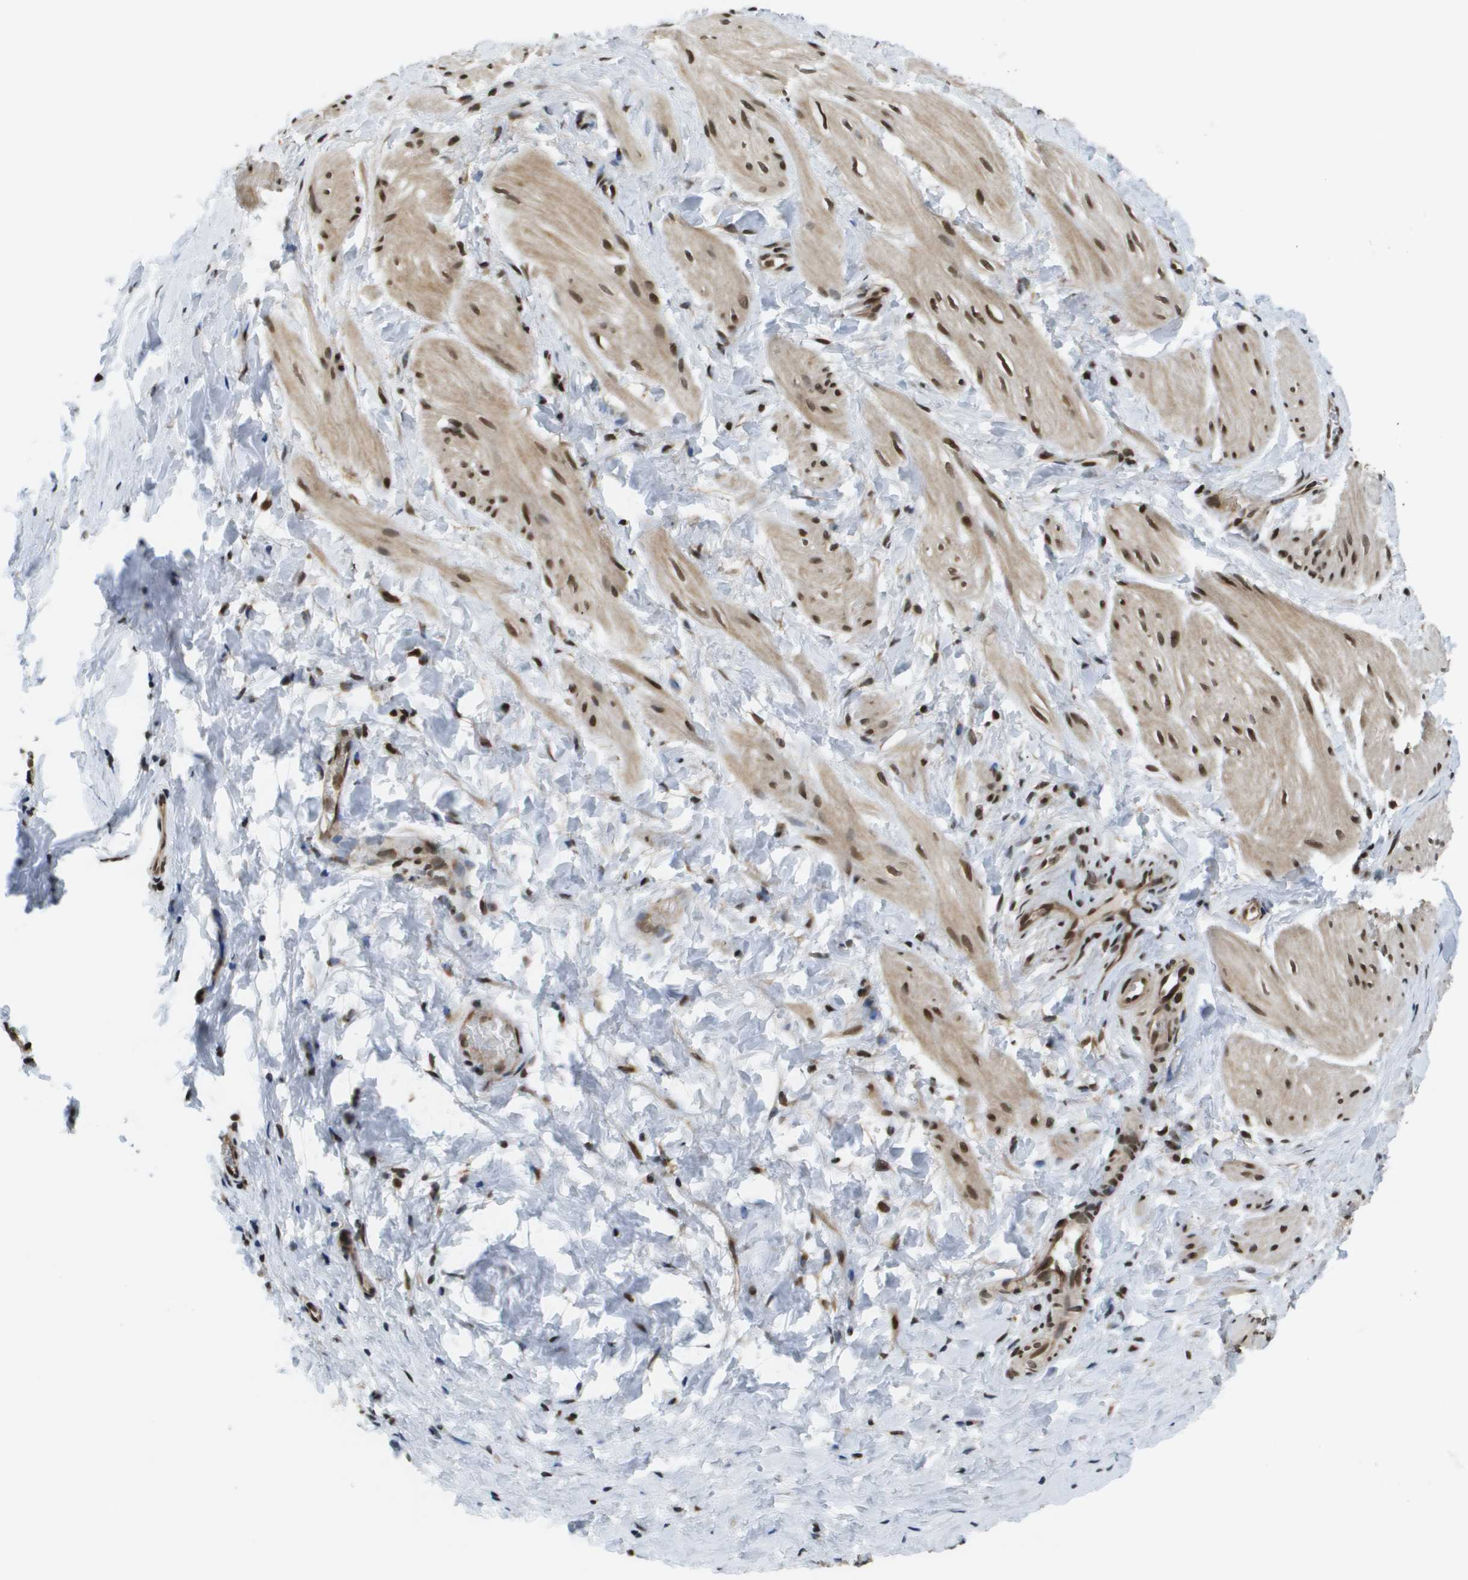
{"staining": {"intensity": "moderate", "quantity": ">75%", "location": "nuclear"}, "tissue": "smooth muscle", "cell_type": "Smooth muscle cells", "image_type": "normal", "snomed": [{"axis": "morphology", "description": "Normal tissue, NOS"}, {"axis": "topography", "description": "Smooth muscle"}], "caption": "The micrograph displays staining of unremarkable smooth muscle, revealing moderate nuclear protein staining (brown color) within smooth muscle cells.", "gene": "RECQL4", "patient": {"sex": "male", "age": 16}}